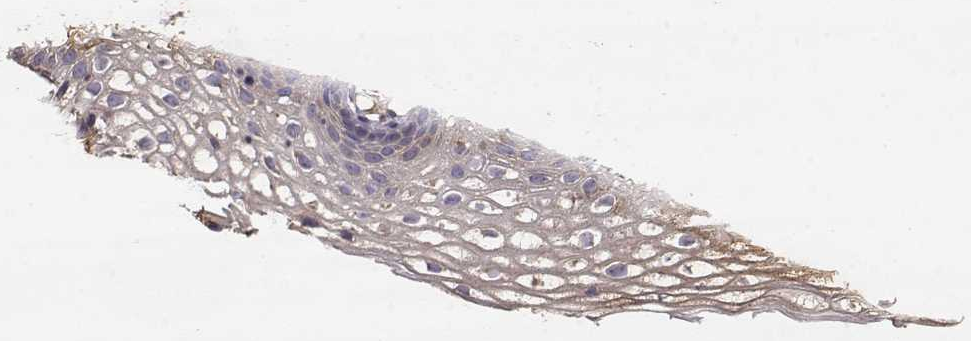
{"staining": {"intensity": "negative", "quantity": "none", "location": "none"}, "tissue": "vagina", "cell_type": "Squamous epithelial cells", "image_type": "normal", "snomed": [{"axis": "morphology", "description": "Normal tissue, NOS"}, {"axis": "topography", "description": "Vagina"}], "caption": "DAB (3,3'-diaminobenzidine) immunohistochemical staining of normal human vagina displays no significant expression in squamous epithelial cells.", "gene": "CRIM1", "patient": {"sex": "female", "age": 61}}